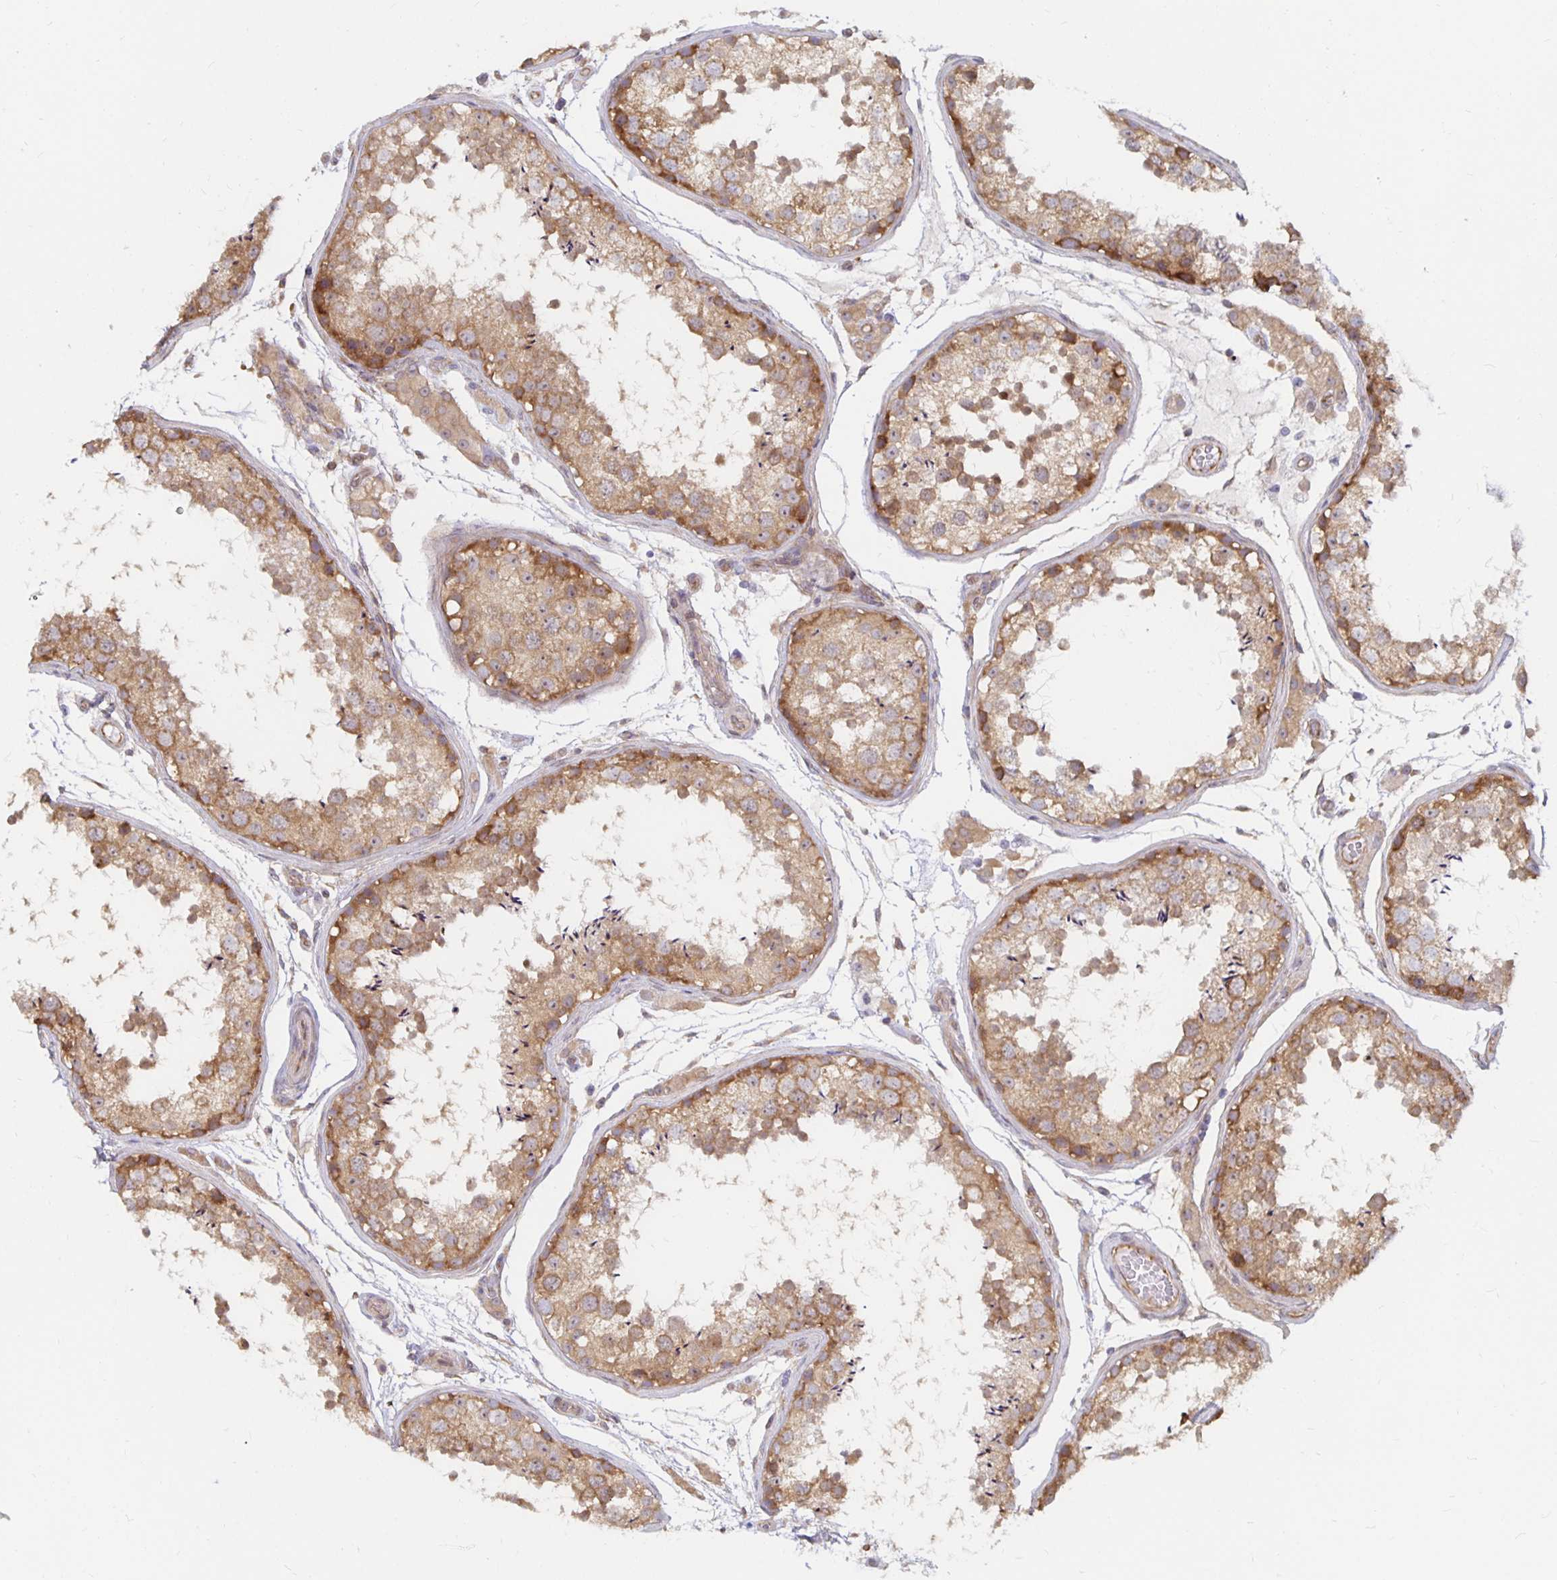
{"staining": {"intensity": "moderate", "quantity": ">75%", "location": "cytoplasmic/membranous"}, "tissue": "testis", "cell_type": "Cells in seminiferous ducts", "image_type": "normal", "snomed": [{"axis": "morphology", "description": "Normal tissue, NOS"}, {"axis": "topography", "description": "Testis"}], "caption": "This photomicrograph shows immunohistochemistry (IHC) staining of benign testis, with medium moderate cytoplasmic/membranous expression in approximately >75% of cells in seminiferous ducts.", "gene": "PDAP1", "patient": {"sex": "male", "age": 29}}